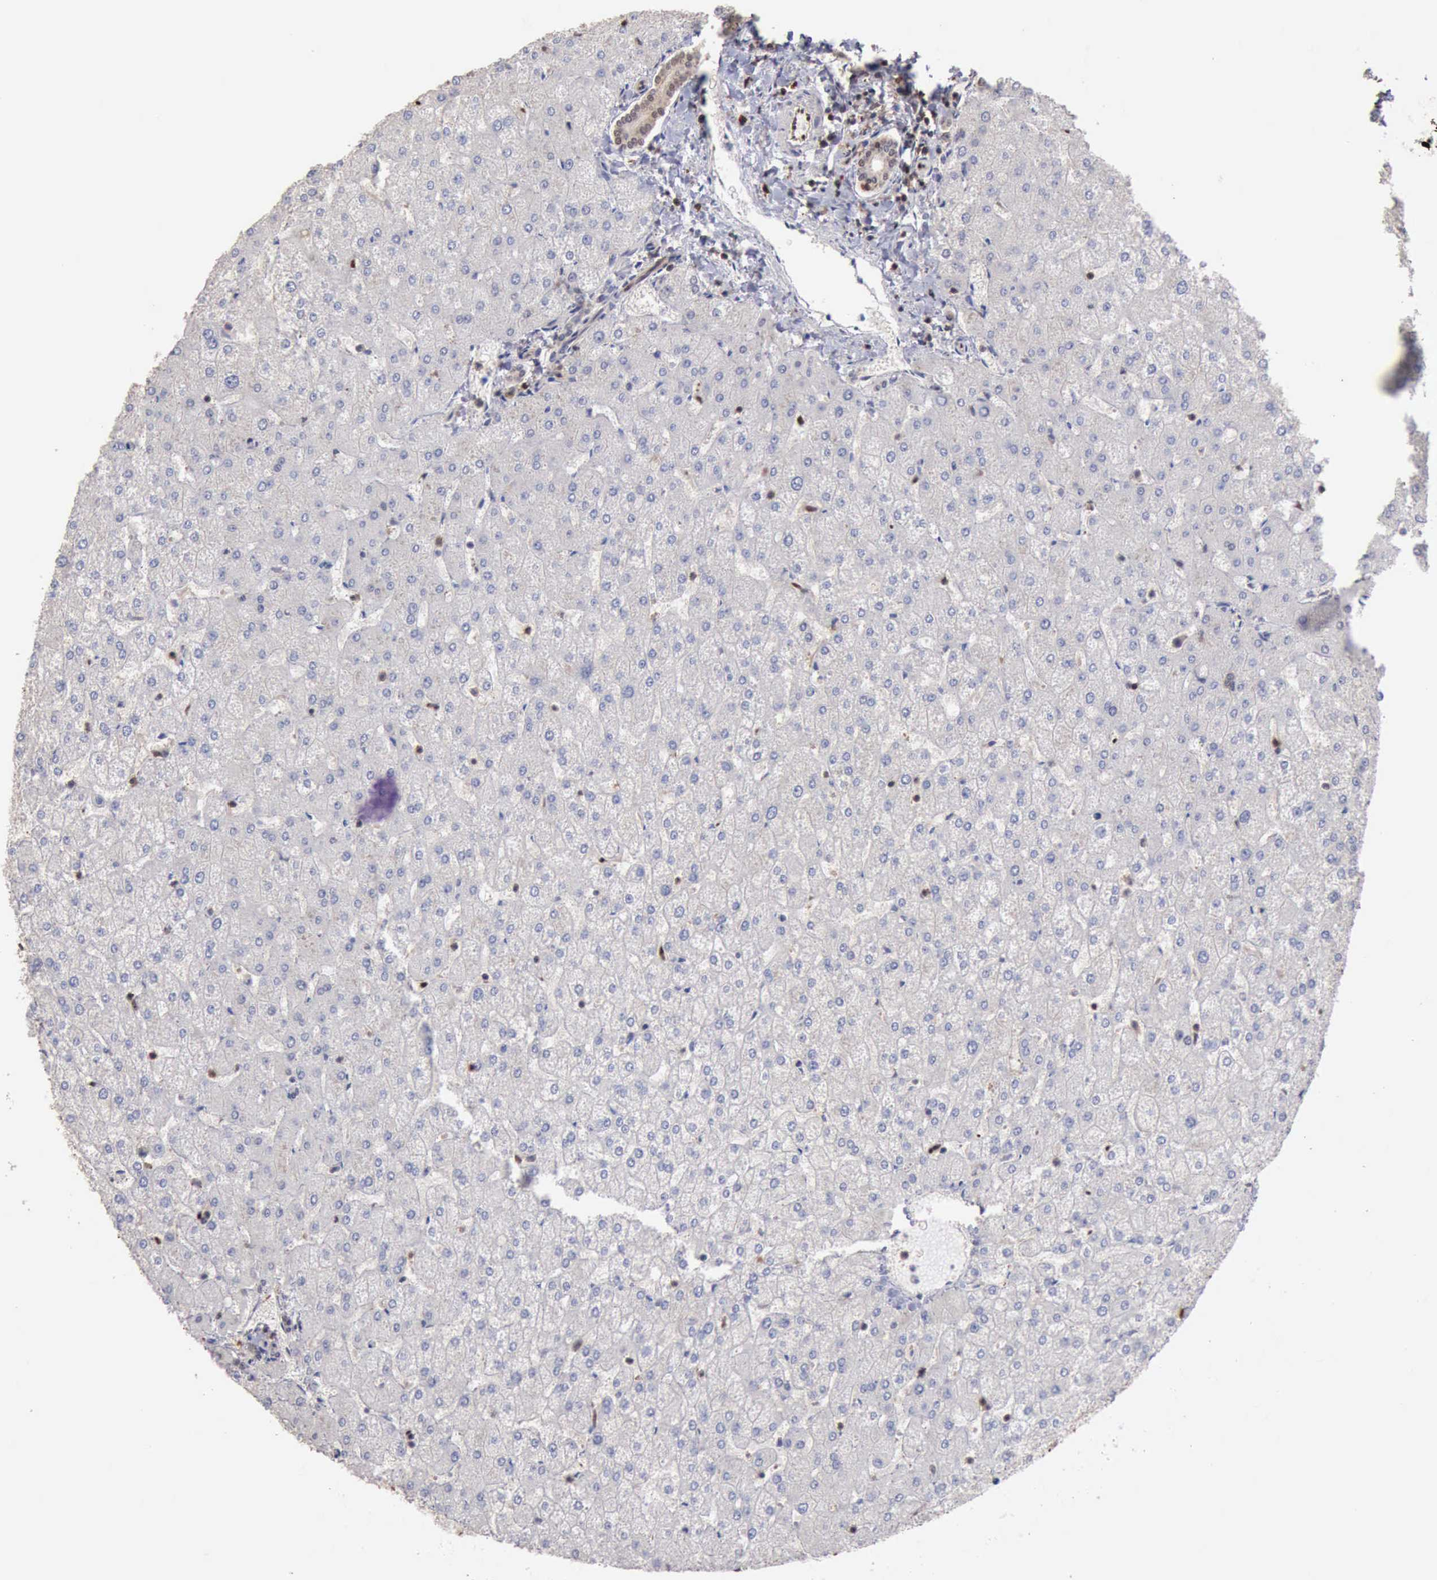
{"staining": {"intensity": "negative", "quantity": "none", "location": "none"}, "tissue": "liver", "cell_type": "Cholangiocytes", "image_type": "normal", "snomed": [{"axis": "morphology", "description": "Normal tissue, NOS"}, {"axis": "topography", "description": "Liver"}], "caption": "This is an IHC micrograph of benign liver. There is no expression in cholangiocytes.", "gene": "PDCD4", "patient": {"sex": "female", "age": 32}}